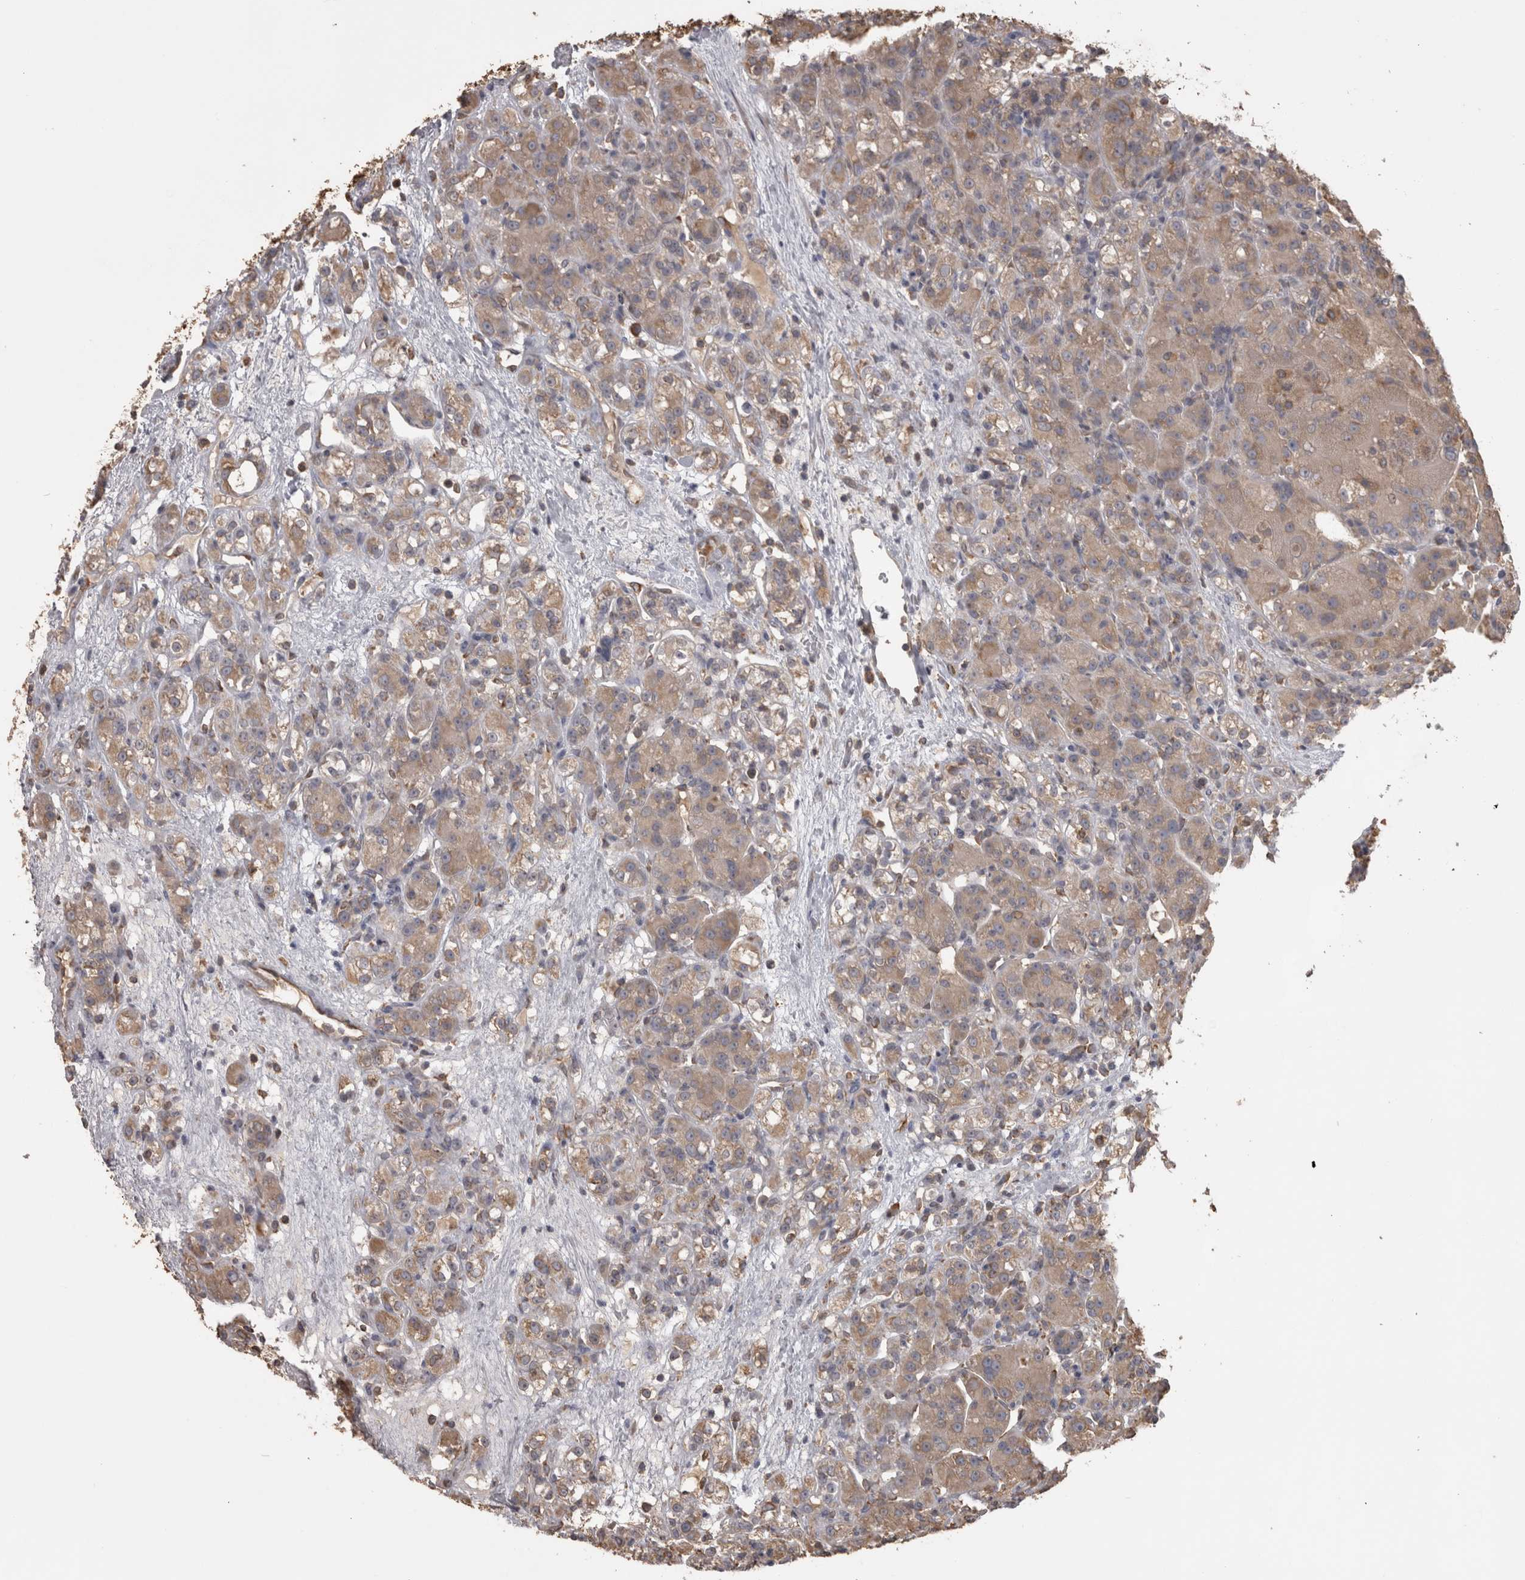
{"staining": {"intensity": "weak", "quantity": ">75%", "location": "cytoplasmic/membranous"}, "tissue": "renal cancer", "cell_type": "Tumor cells", "image_type": "cancer", "snomed": [{"axis": "morphology", "description": "Normal tissue, NOS"}, {"axis": "morphology", "description": "Adenocarcinoma, NOS"}, {"axis": "topography", "description": "Kidney"}], "caption": "Protein staining reveals weak cytoplasmic/membranous positivity in about >75% of tumor cells in renal adenocarcinoma.", "gene": "PON2", "patient": {"sex": "male", "age": 61}}